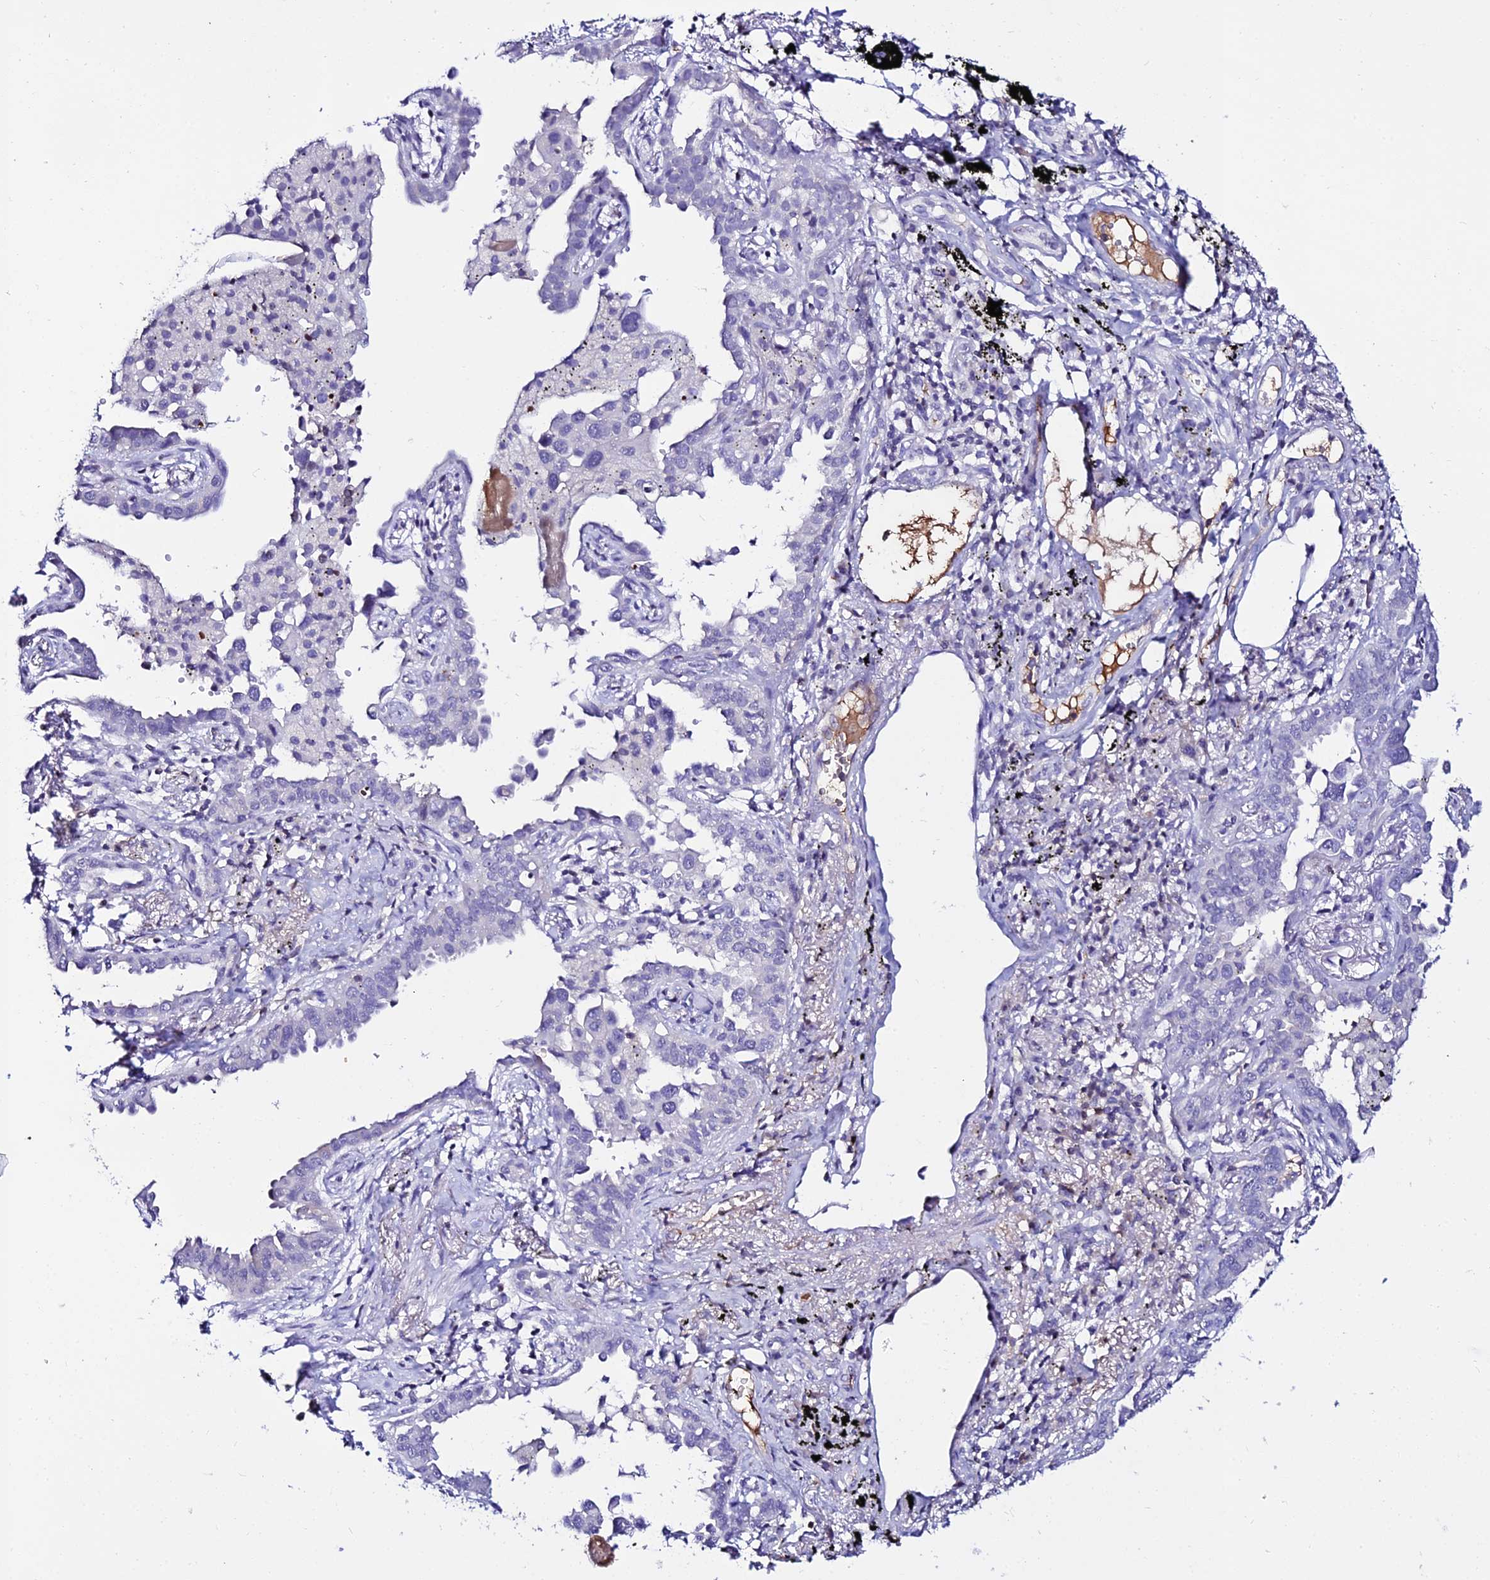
{"staining": {"intensity": "negative", "quantity": "none", "location": "none"}, "tissue": "lung cancer", "cell_type": "Tumor cells", "image_type": "cancer", "snomed": [{"axis": "morphology", "description": "Adenocarcinoma, NOS"}, {"axis": "topography", "description": "Lung"}], "caption": "A photomicrograph of lung cancer stained for a protein displays no brown staining in tumor cells.", "gene": "DEFB132", "patient": {"sex": "male", "age": 67}}